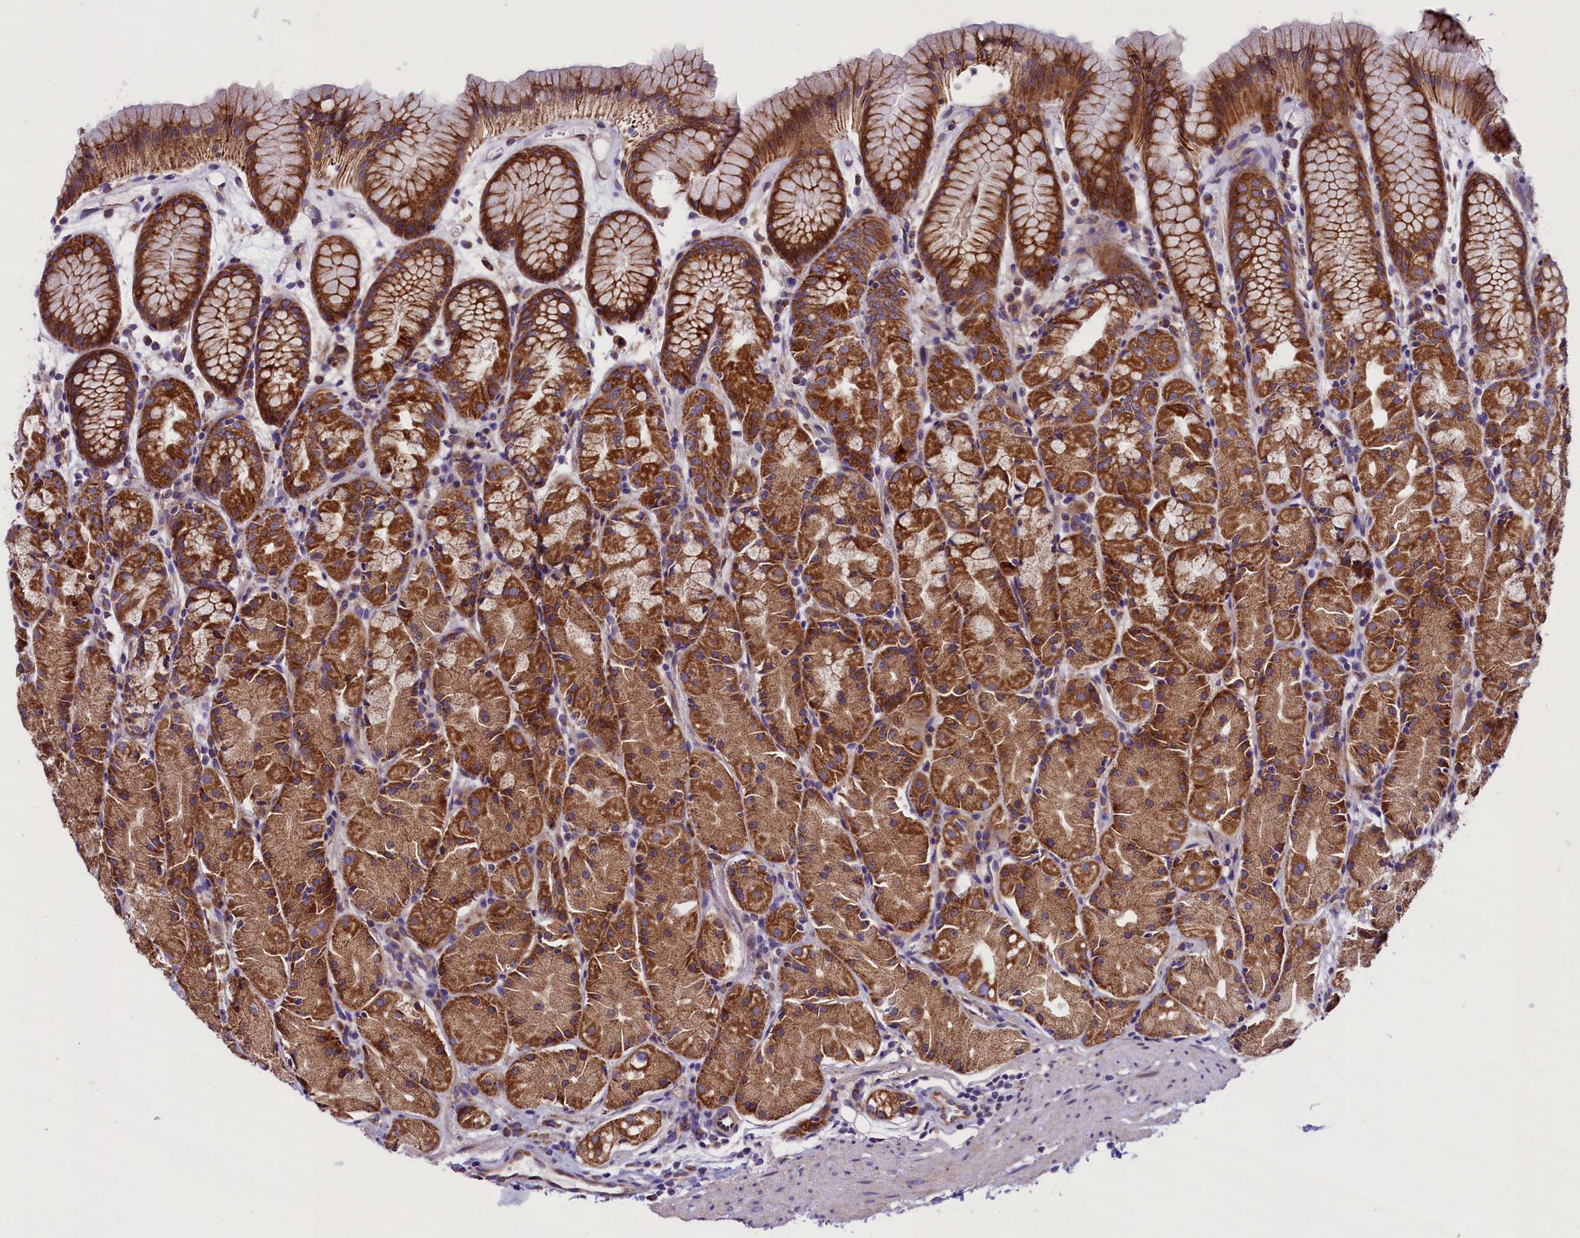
{"staining": {"intensity": "strong", "quantity": ">75%", "location": "cytoplasmic/membranous"}, "tissue": "stomach", "cell_type": "Glandular cells", "image_type": "normal", "snomed": [{"axis": "morphology", "description": "Normal tissue, NOS"}, {"axis": "topography", "description": "Stomach, upper"}], "caption": "A high-resolution photomicrograph shows immunohistochemistry (IHC) staining of normal stomach, which shows strong cytoplasmic/membranous positivity in approximately >75% of glandular cells.", "gene": "PTPRU", "patient": {"sex": "male", "age": 47}}